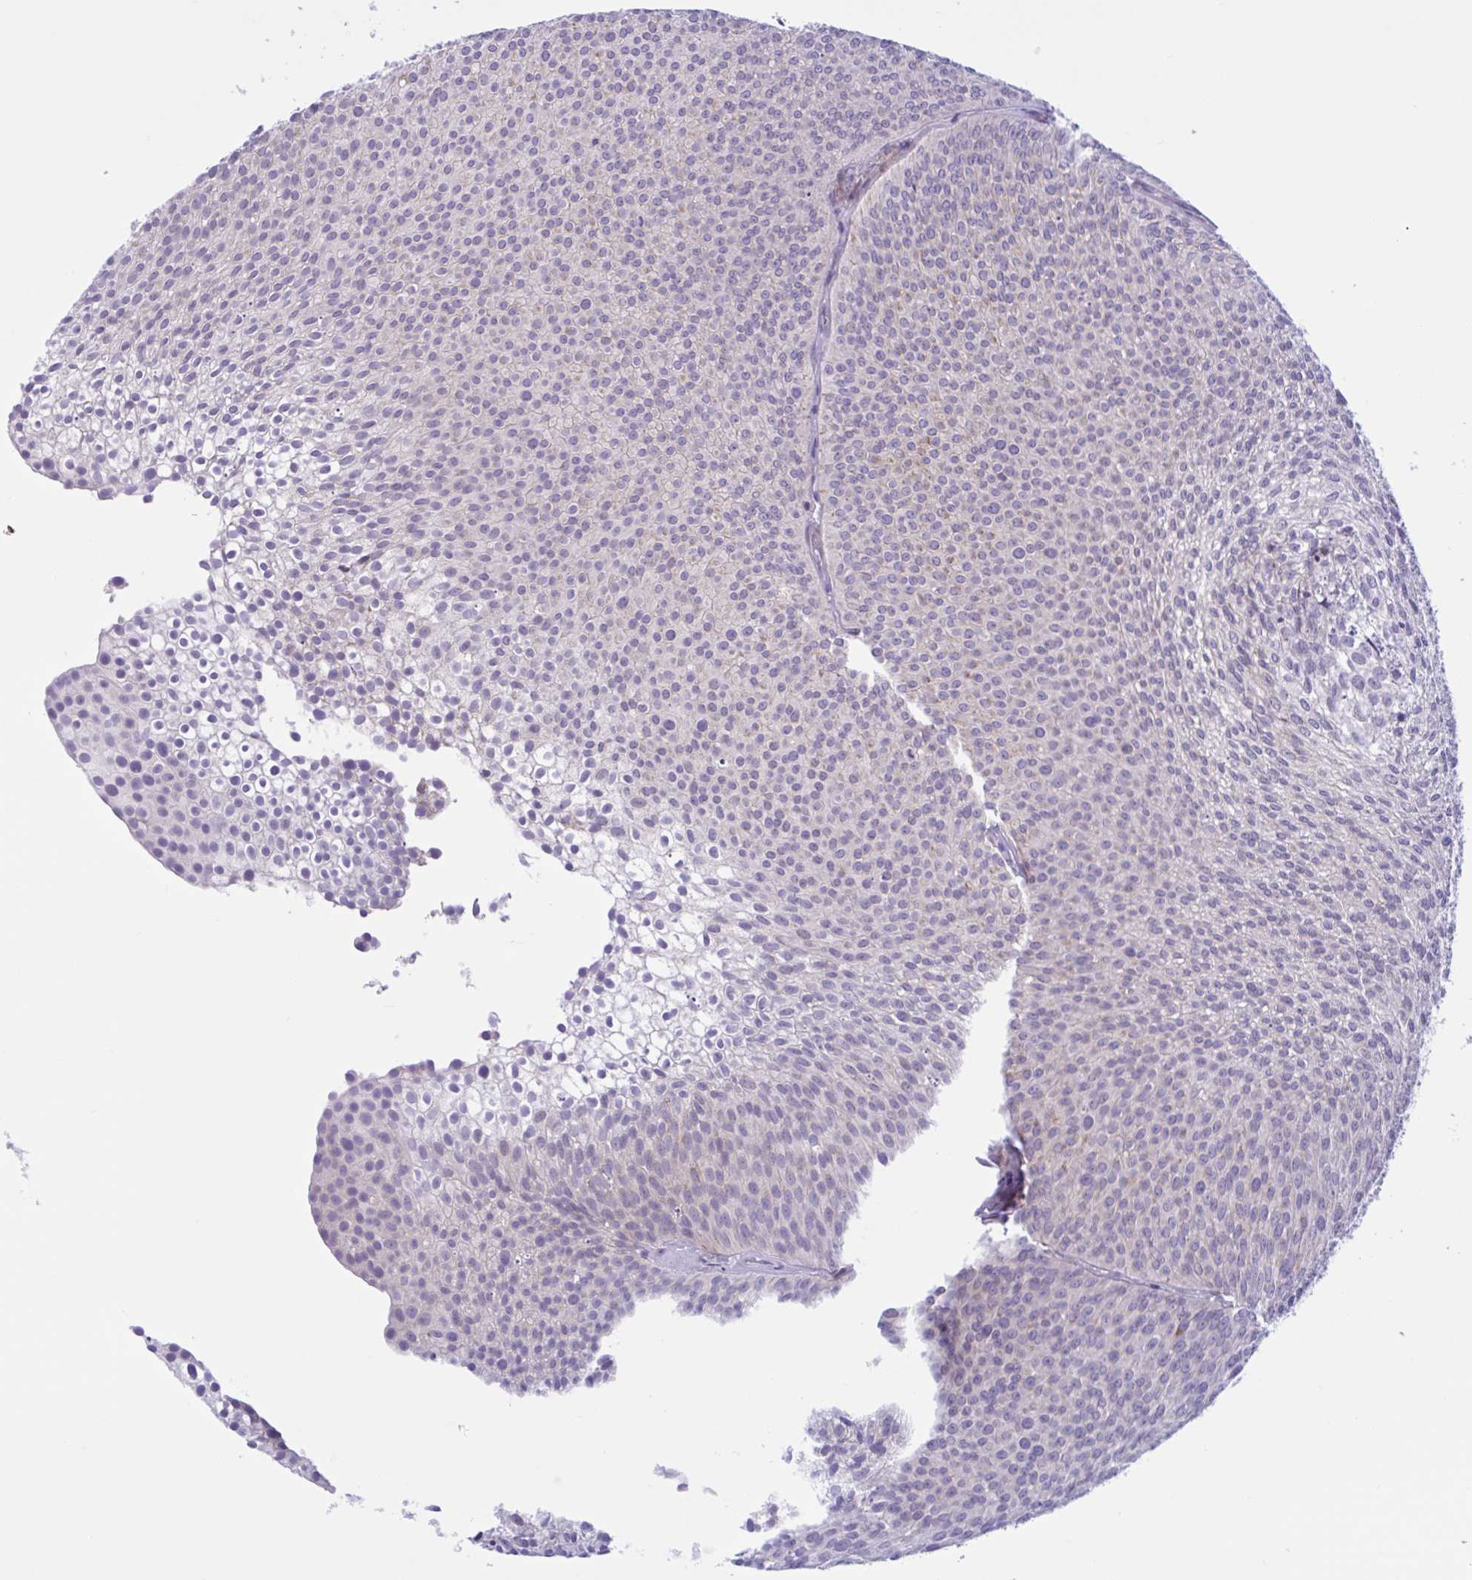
{"staining": {"intensity": "negative", "quantity": "none", "location": "none"}, "tissue": "urothelial cancer", "cell_type": "Tumor cells", "image_type": "cancer", "snomed": [{"axis": "morphology", "description": "Urothelial carcinoma, Low grade"}, {"axis": "topography", "description": "Urinary bladder"}], "caption": "Low-grade urothelial carcinoma was stained to show a protein in brown. There is no significant positivity in tumor cells.", "gene": "AHCYL2", "patient": {"sex": "male", "age": 91}}